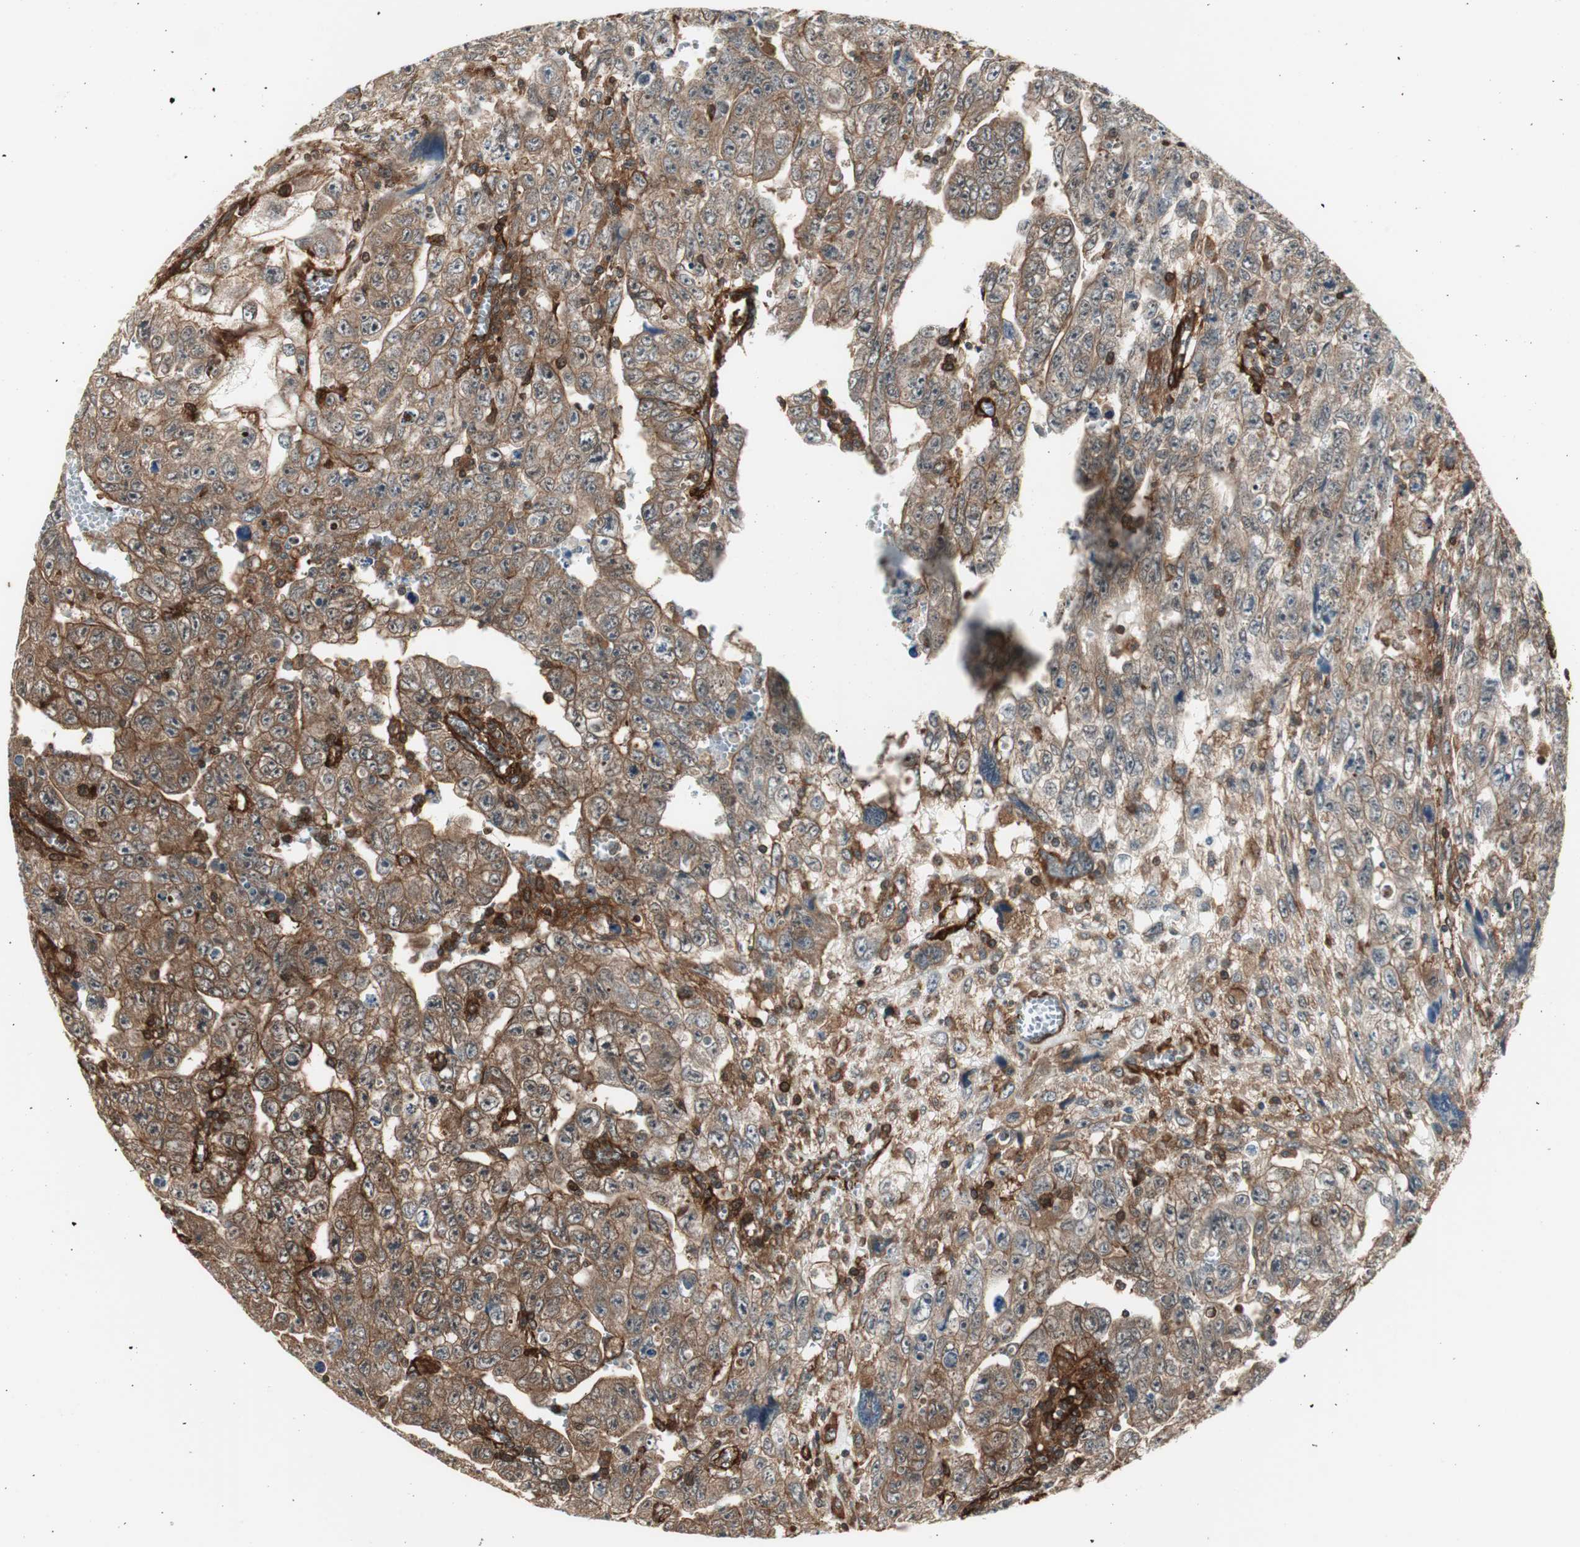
{"staining": {"intensity": "moderate", "quantity": ">75%", "location": "cytoplasmic/membranous"}, "tissue": "testis cancer", "cell_type": "Tumor cells", "image_type": "cancer", "snomed": [{"axis": "morphology", "description": "Carcinoma, Embryonal, NOS"}, {"axis": "topography", "description": "Testis"}], "caption": "IHC micrograph of human embryonal carcinoma (testis) stained for a protein (brown), which exhibits medium levels of moderate cytoplasmic/membranous positivity in about >75% of tumor cells.", "gene": "PTPN11", "patient": {"sex": "male", "age": 28}}